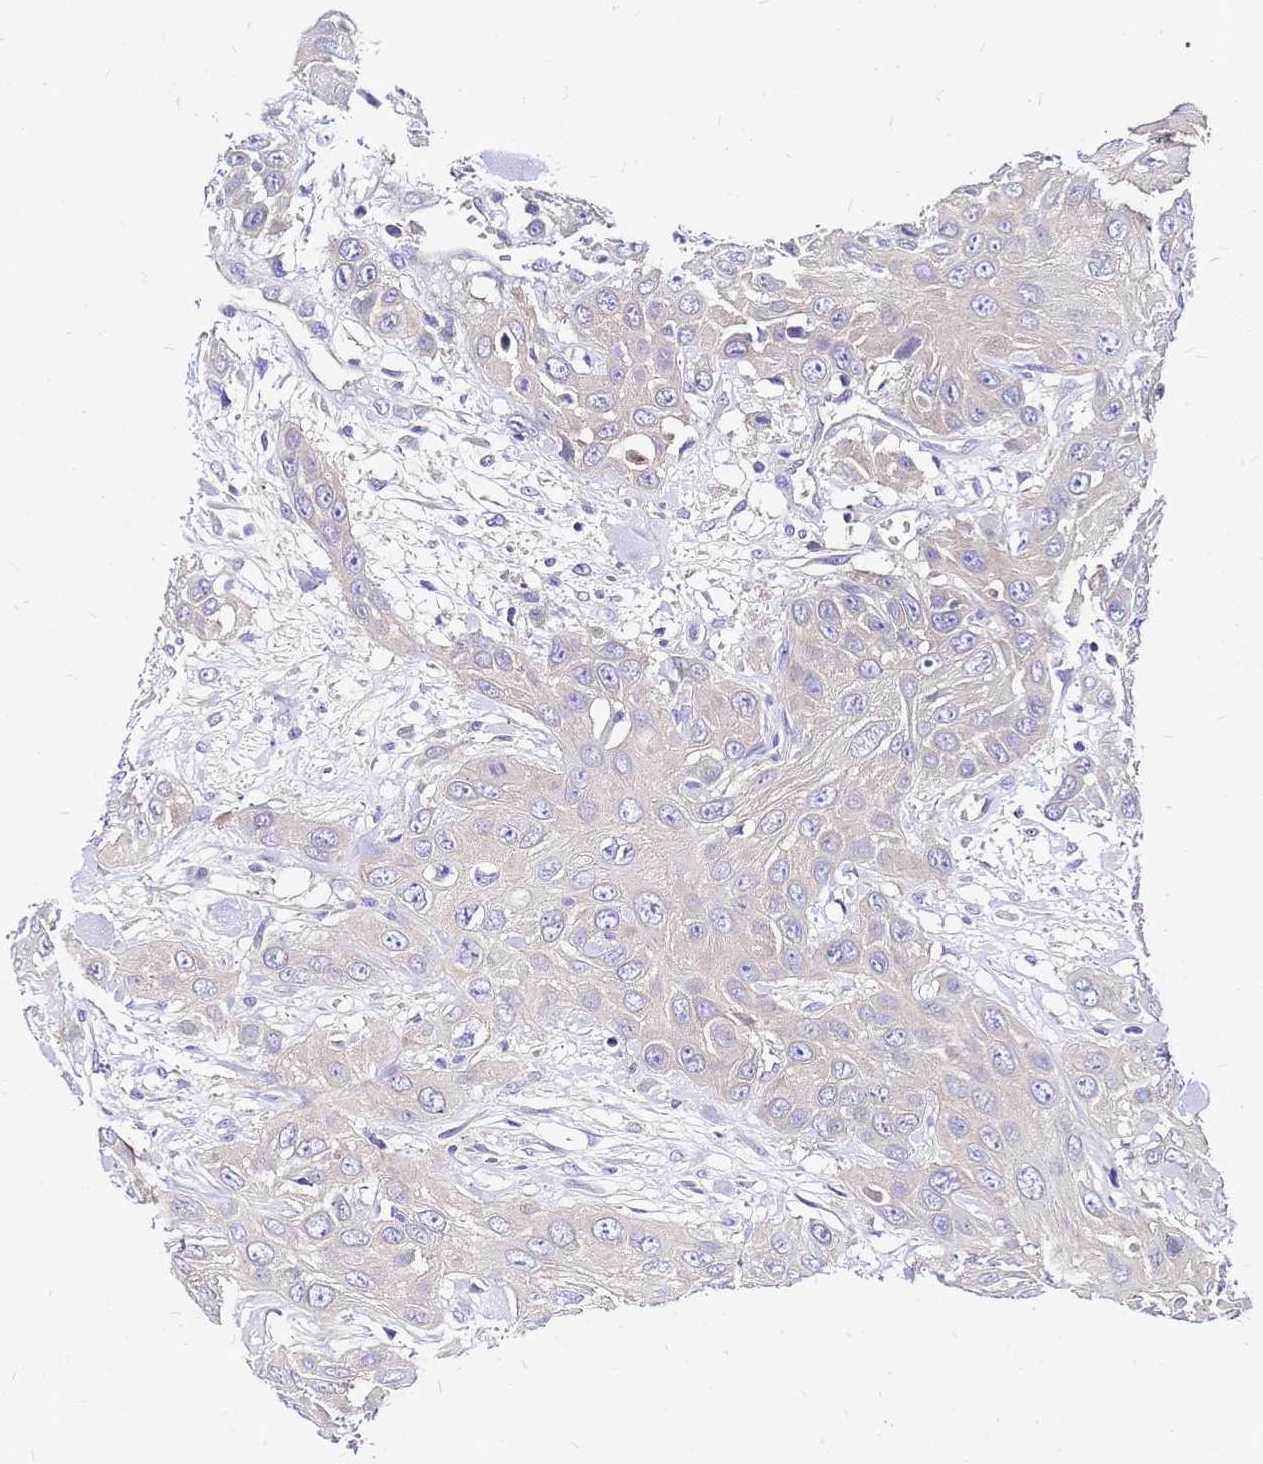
{"staining": {"intensity": "negative", "quantity": "none", "location": "none"}, "tissue": "head and neck cancer", "cell_type": "Tumor cells", "image_type": "cancer", "snomed": [{"axis": "morphology", "description": "Squamous cell carcinoma, NOS"}, {"axis": "topography", "description": "Head-Neck"}], "caption": "An IHC image of head and neck cancer is shown. There is no staining in tumor cells of head and neck cancer.", "gene": "ARHGEF5", "patient": {"sex": "male", "age": 81}}